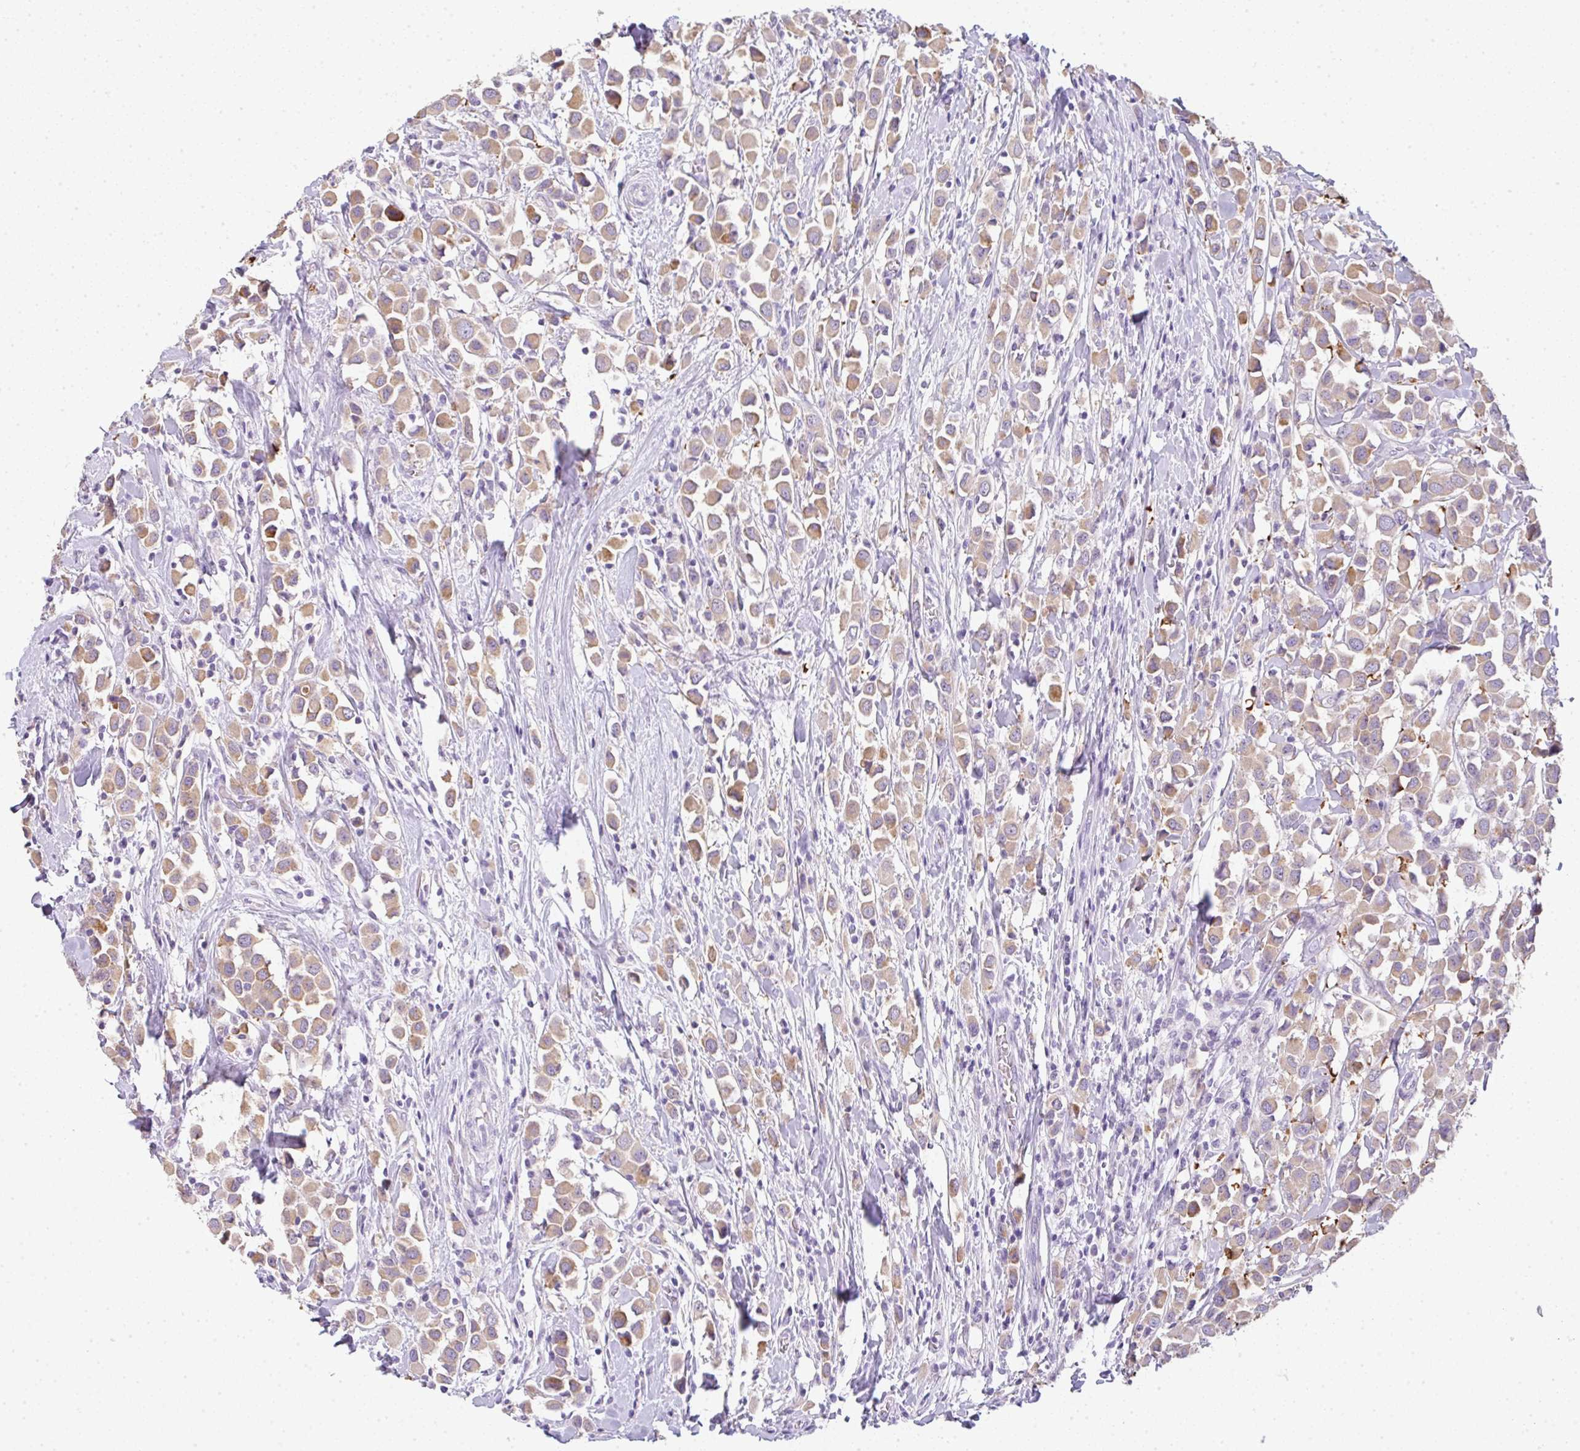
{"staining": {"intensity": "moderate", "quantity": ">75%", "location": "cytoplasmic/membranous"}, "tissue": "breast cancer", "cell_type": "Tumor cells", "image_type": "cancer", "snomed": [{"axis": "morphology", "description": "Duct carcinoma"}, {"axis": "topography", "description": "Breast"}], "caption": "Breast cancer (intraductal carcinoma) was stained to show a protein in brown. There is medium levels of moderate cytoplasmic/membranous staining in approximately >75% of tumor cells. (DAB IHC, brown staining for protein, blue staining for nuclei).", "gene": "LPAR4", "patient": {"sex": "female", "age": 61}}